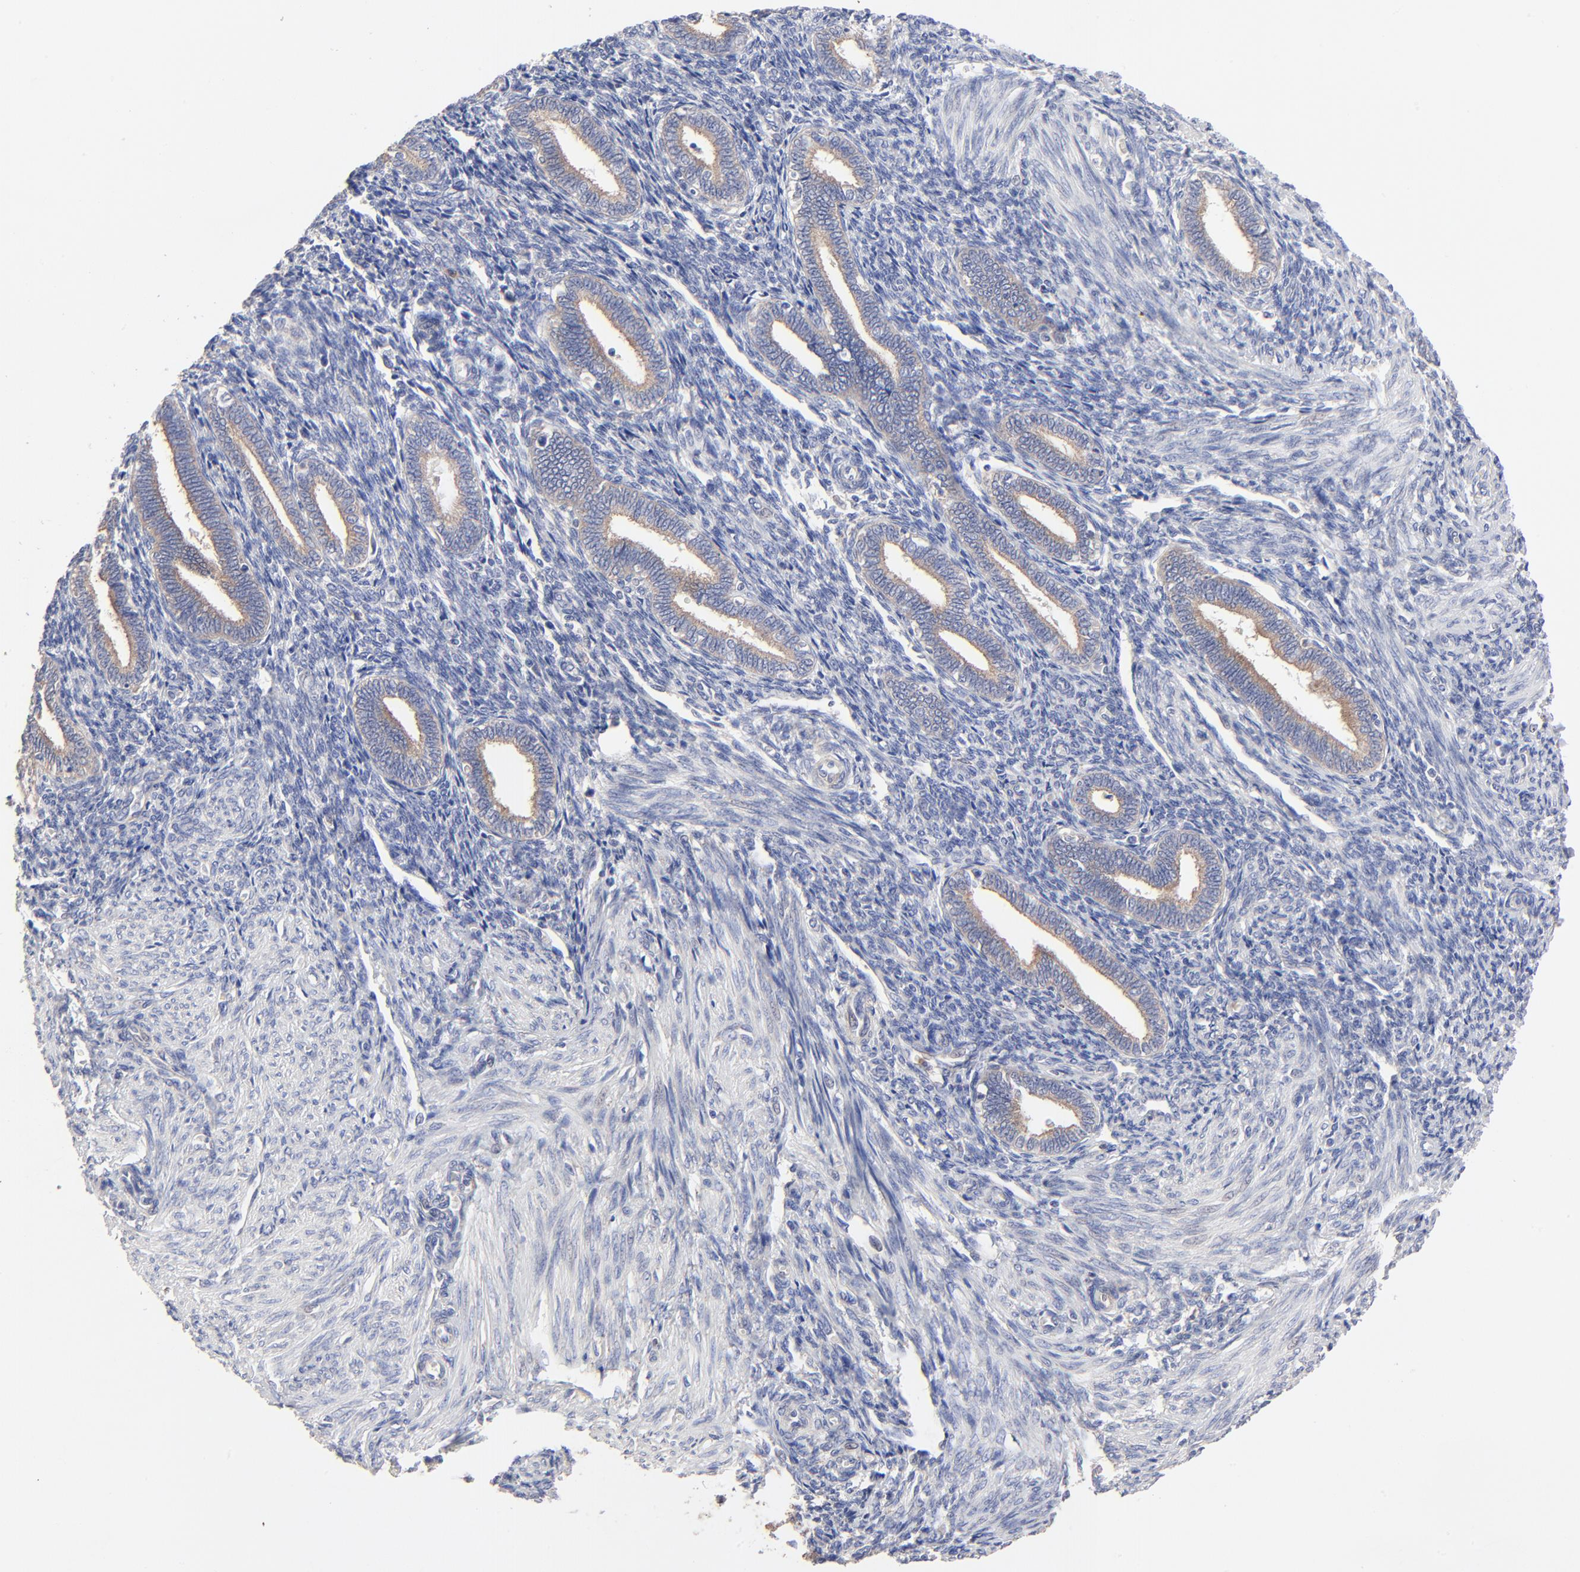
{"staining": {"intensity": "negative", "quantity": "none", "location": "none"}, "tissue": "endometrium", "cell_type": "Cells in endometrial stroma", "image_type": "normal", "snomed": [{"axis": "morphology", "description": "Normal tissue, NOS"}, {"axis": "topography", "description": "Endometrium"}], "caption": "DAB immunohistochemical staining of normal human endometrium displays no significant positivity in cells in endometrial stroma.", "gene": "PPFIBP2", "patient": {"sex": "female", "age": 27}}